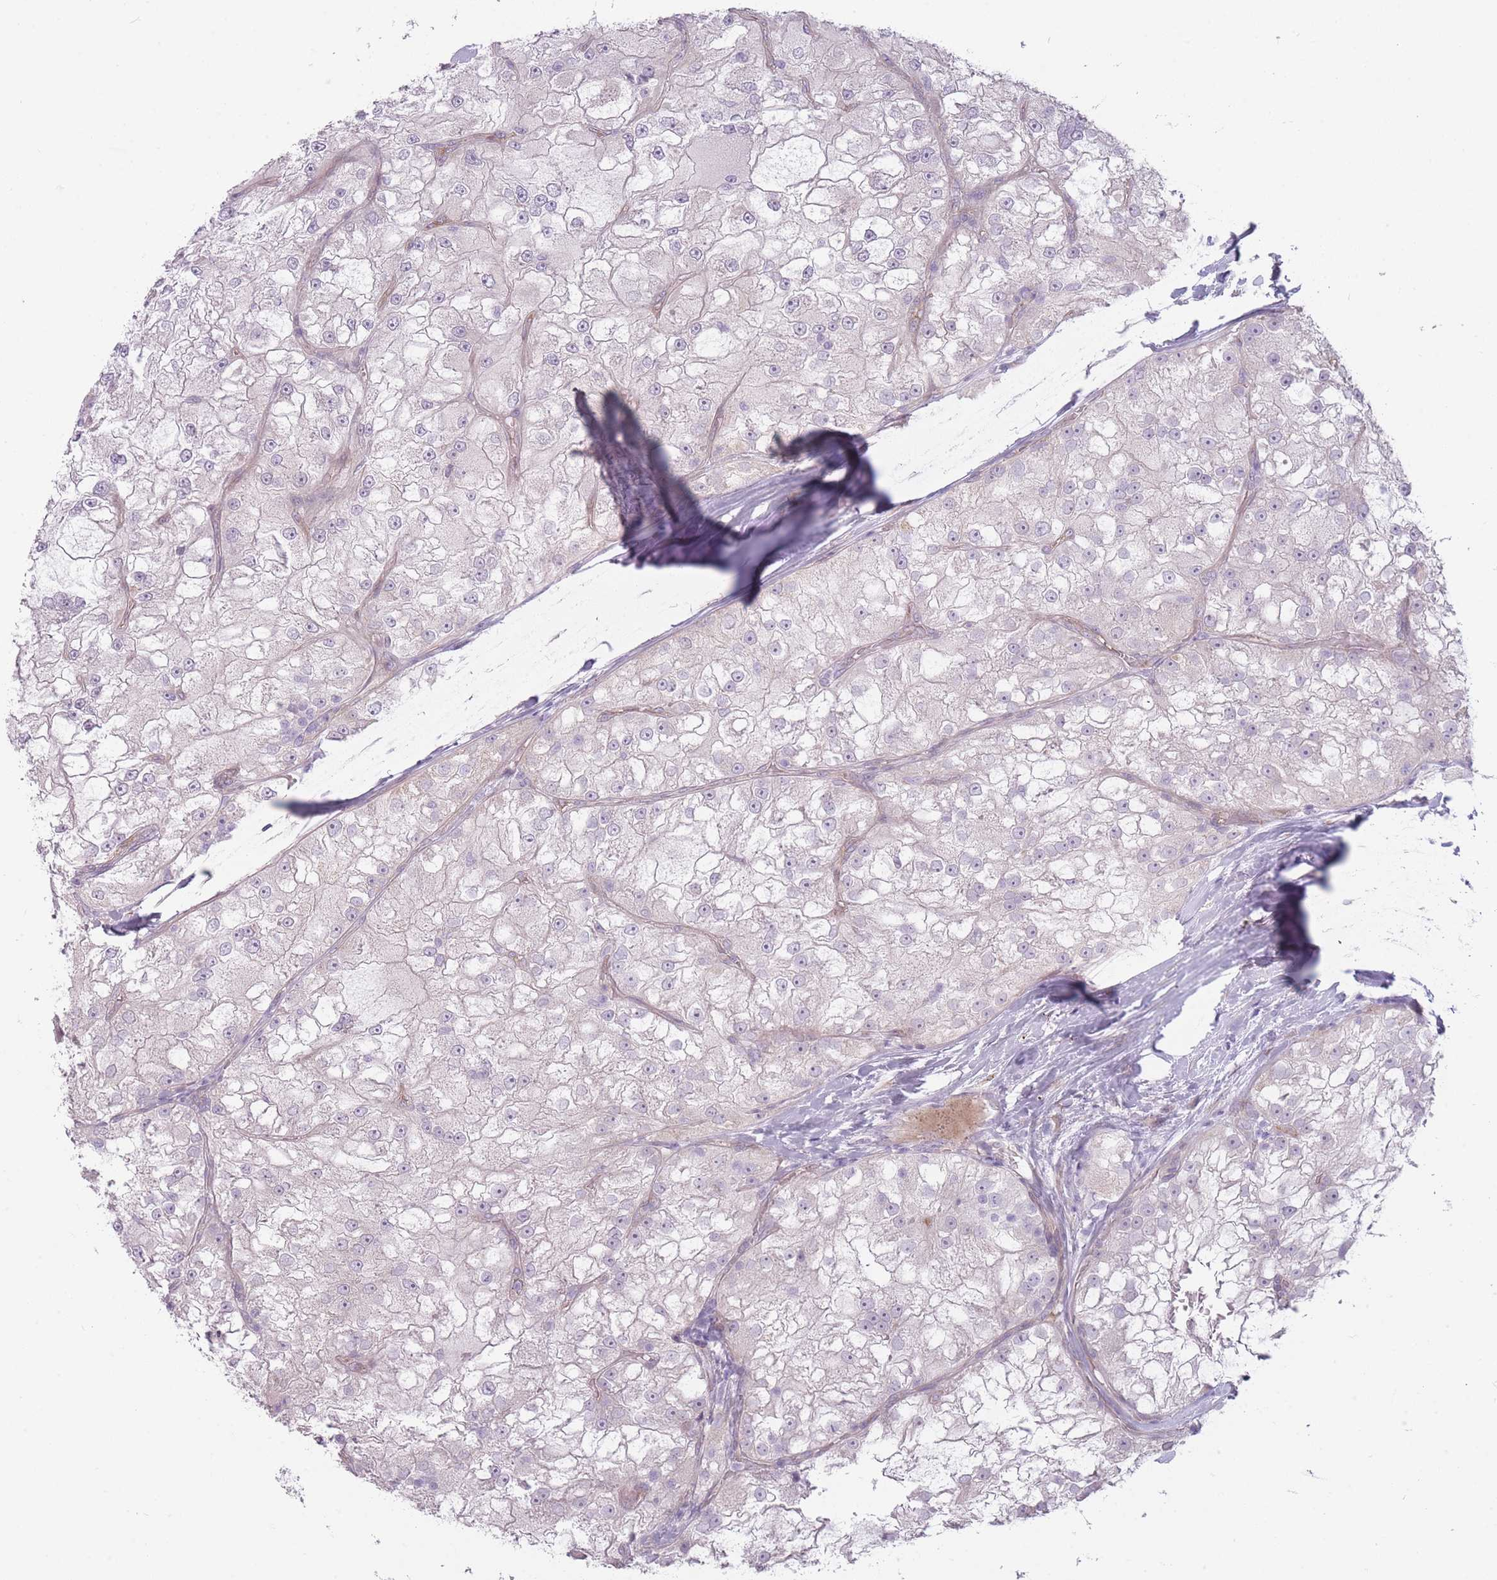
{"staining": {"intensity": "negative", "quantity": "none", "location": "none"}, "tissue": "renal cancer", "cell_type": "Tumor cells", "image_type": "cancer", "snomed": [{"axis": "morphology", "description": "Adenocarcinoma, NOS"}, {"axis": "topography", "description": "Kidney"}], "caption": "This is an IHC histopathology image of adenocarcinoma (renal). There is no staining in tumor cells.", "gene": "PGRMC2", "patient": {"sex": "female", "age": 72}}